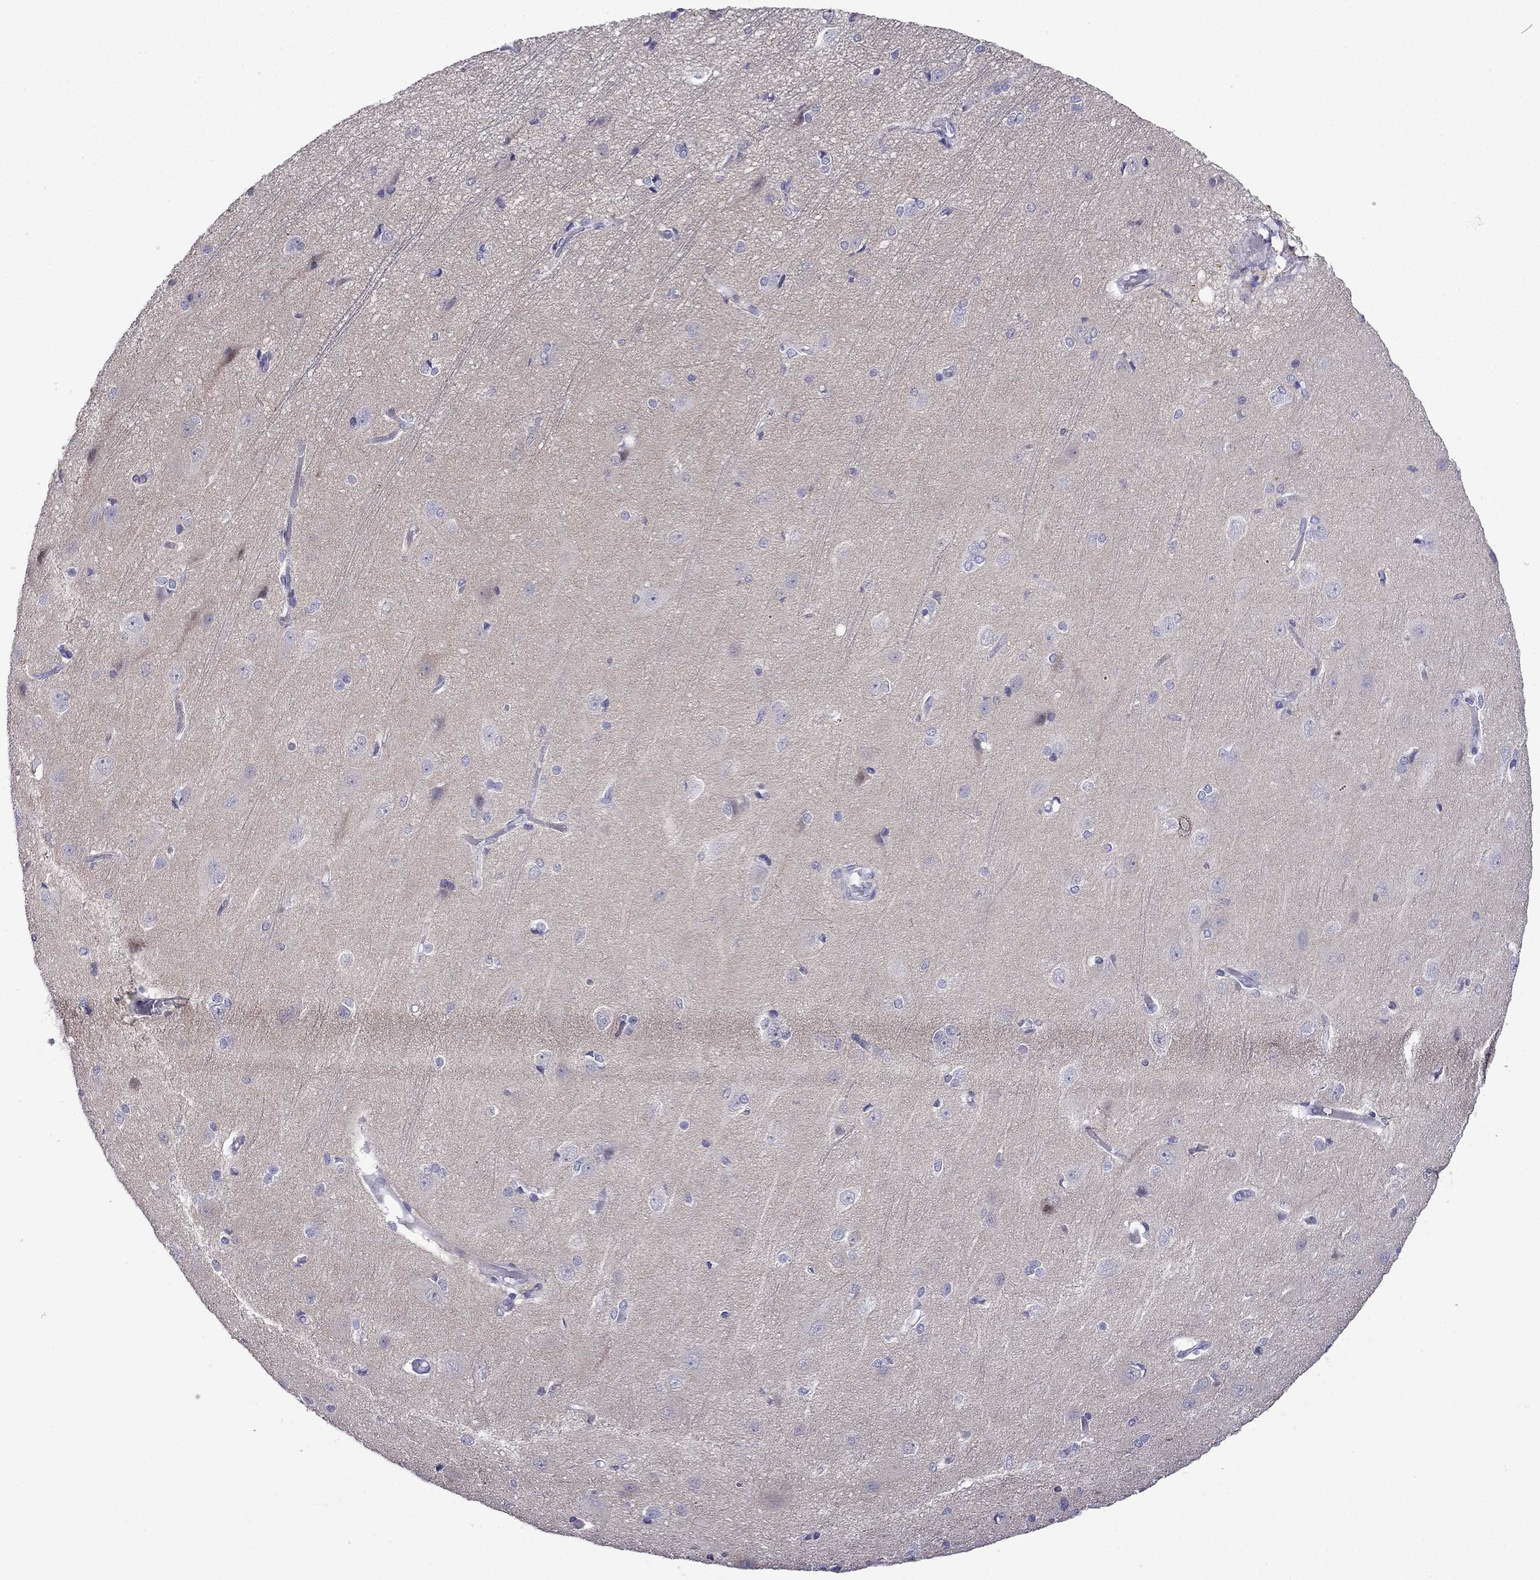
{"staining": {"intensity": "negative", "quantity": "none", "location": "none"}, "tissue": "cerebral cortex", "cell_type": "Endothelial cells", "image_type": "normal", "snomed": [{"axis": "morphology", "description": "Normal tissue, NOS"}, {"axis": "topography", "description": "Cerebral cortex"}], "caption": "Immunohistochemical staining of unremarkable cerebral cortex displays no significant positivity in endothelial cells.", "gene": "POM121L12", "patient": {"sex": "male", "age": 37}}